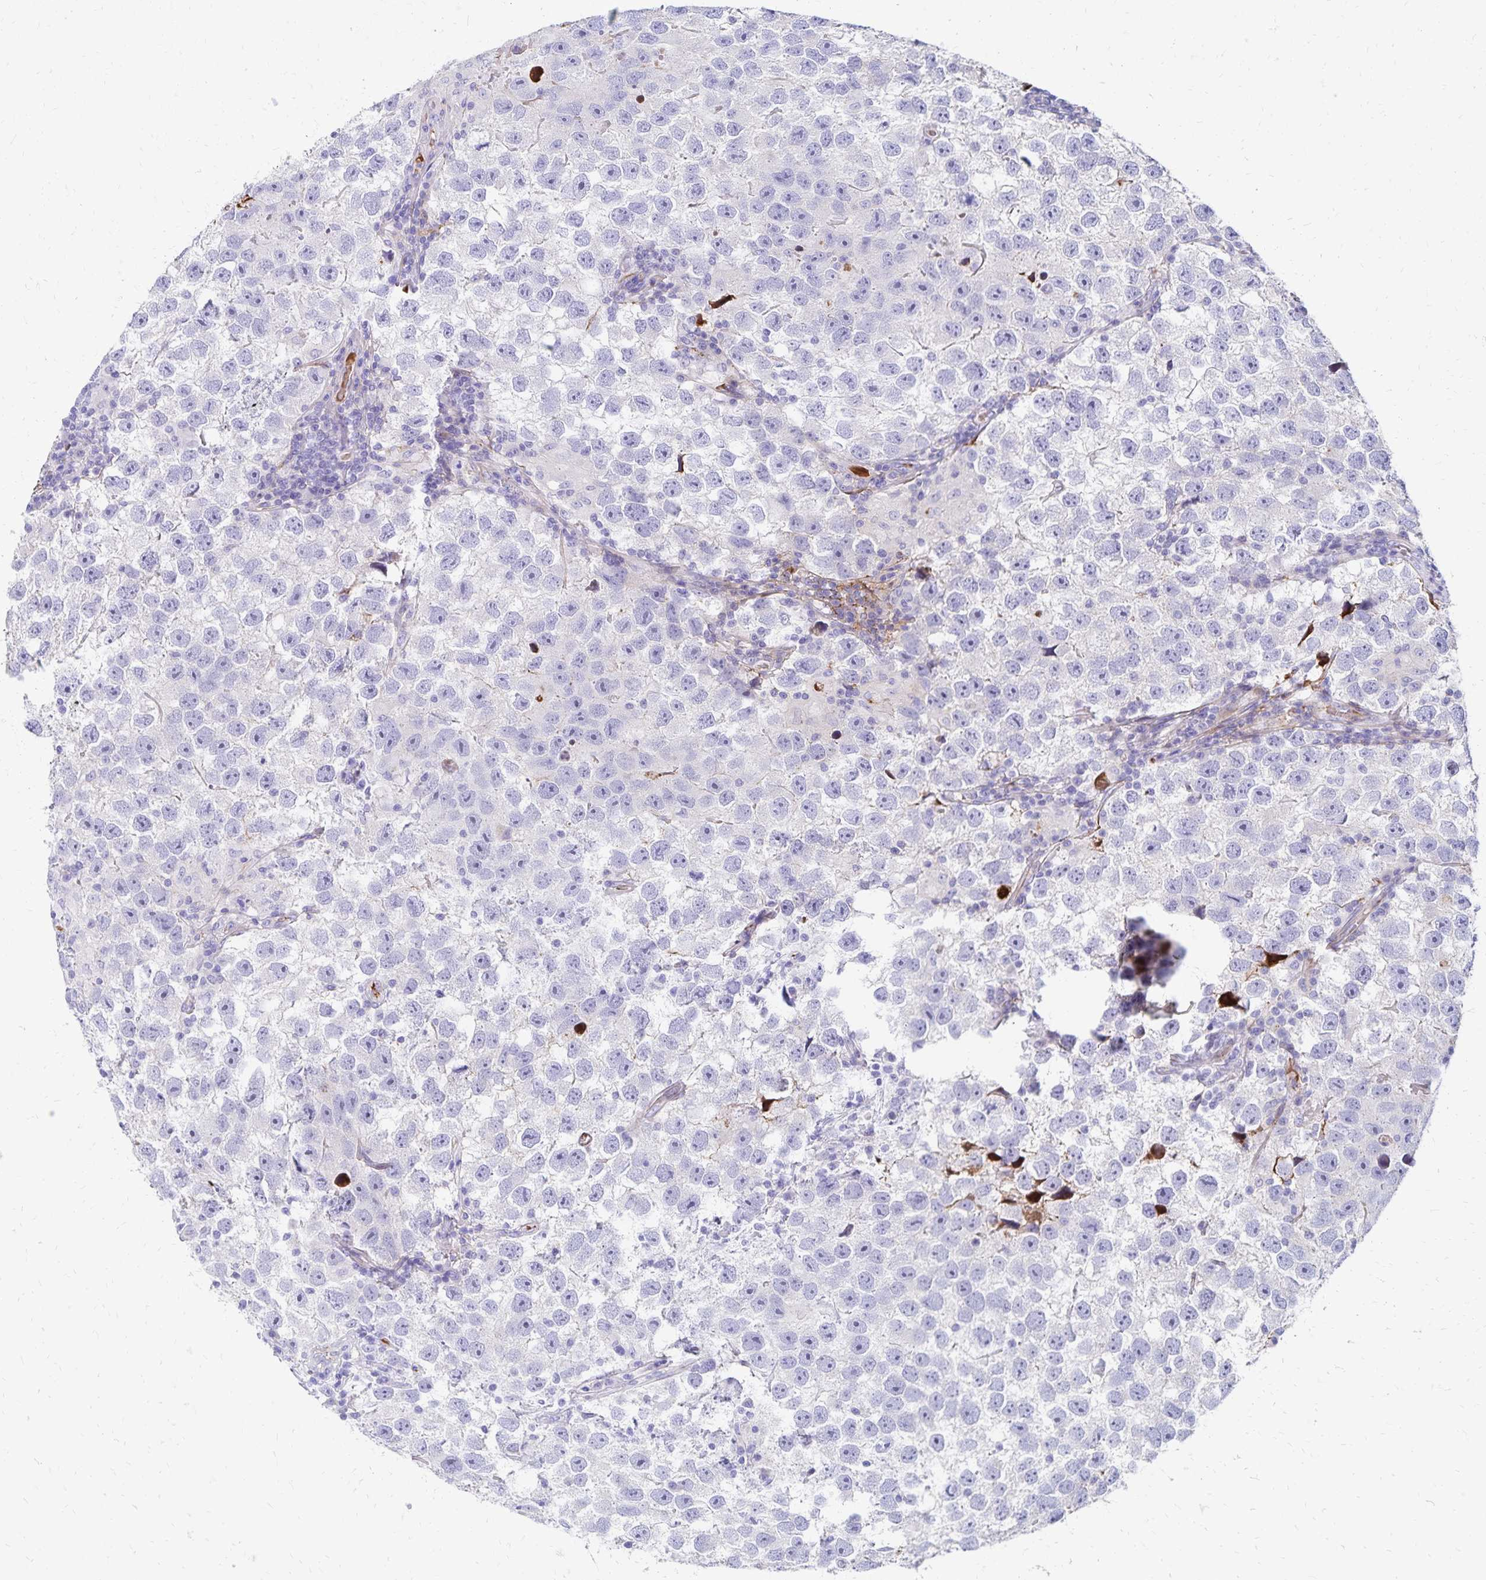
{"staining": {"intensity": "negative", "quantity": "none", "location": "none"}, "tissue": "testis cancer", "cell_type": "Tumor cells", "image_type": "cancer", "snomed": [{"axis": "morphology", "description": "Seminoma, NOS"}, {"axis": "topography", "description": "Testis"}], "caption": "Immunohistochemistry of human testis seminoma exhibits no positivity in tumor cells. The staining is performed using DAB brown chromogen with nuclei counter-stained in using hematoxylin.", "gene": "NECAP1", "patient": {"sex": "male", "age": 26}}